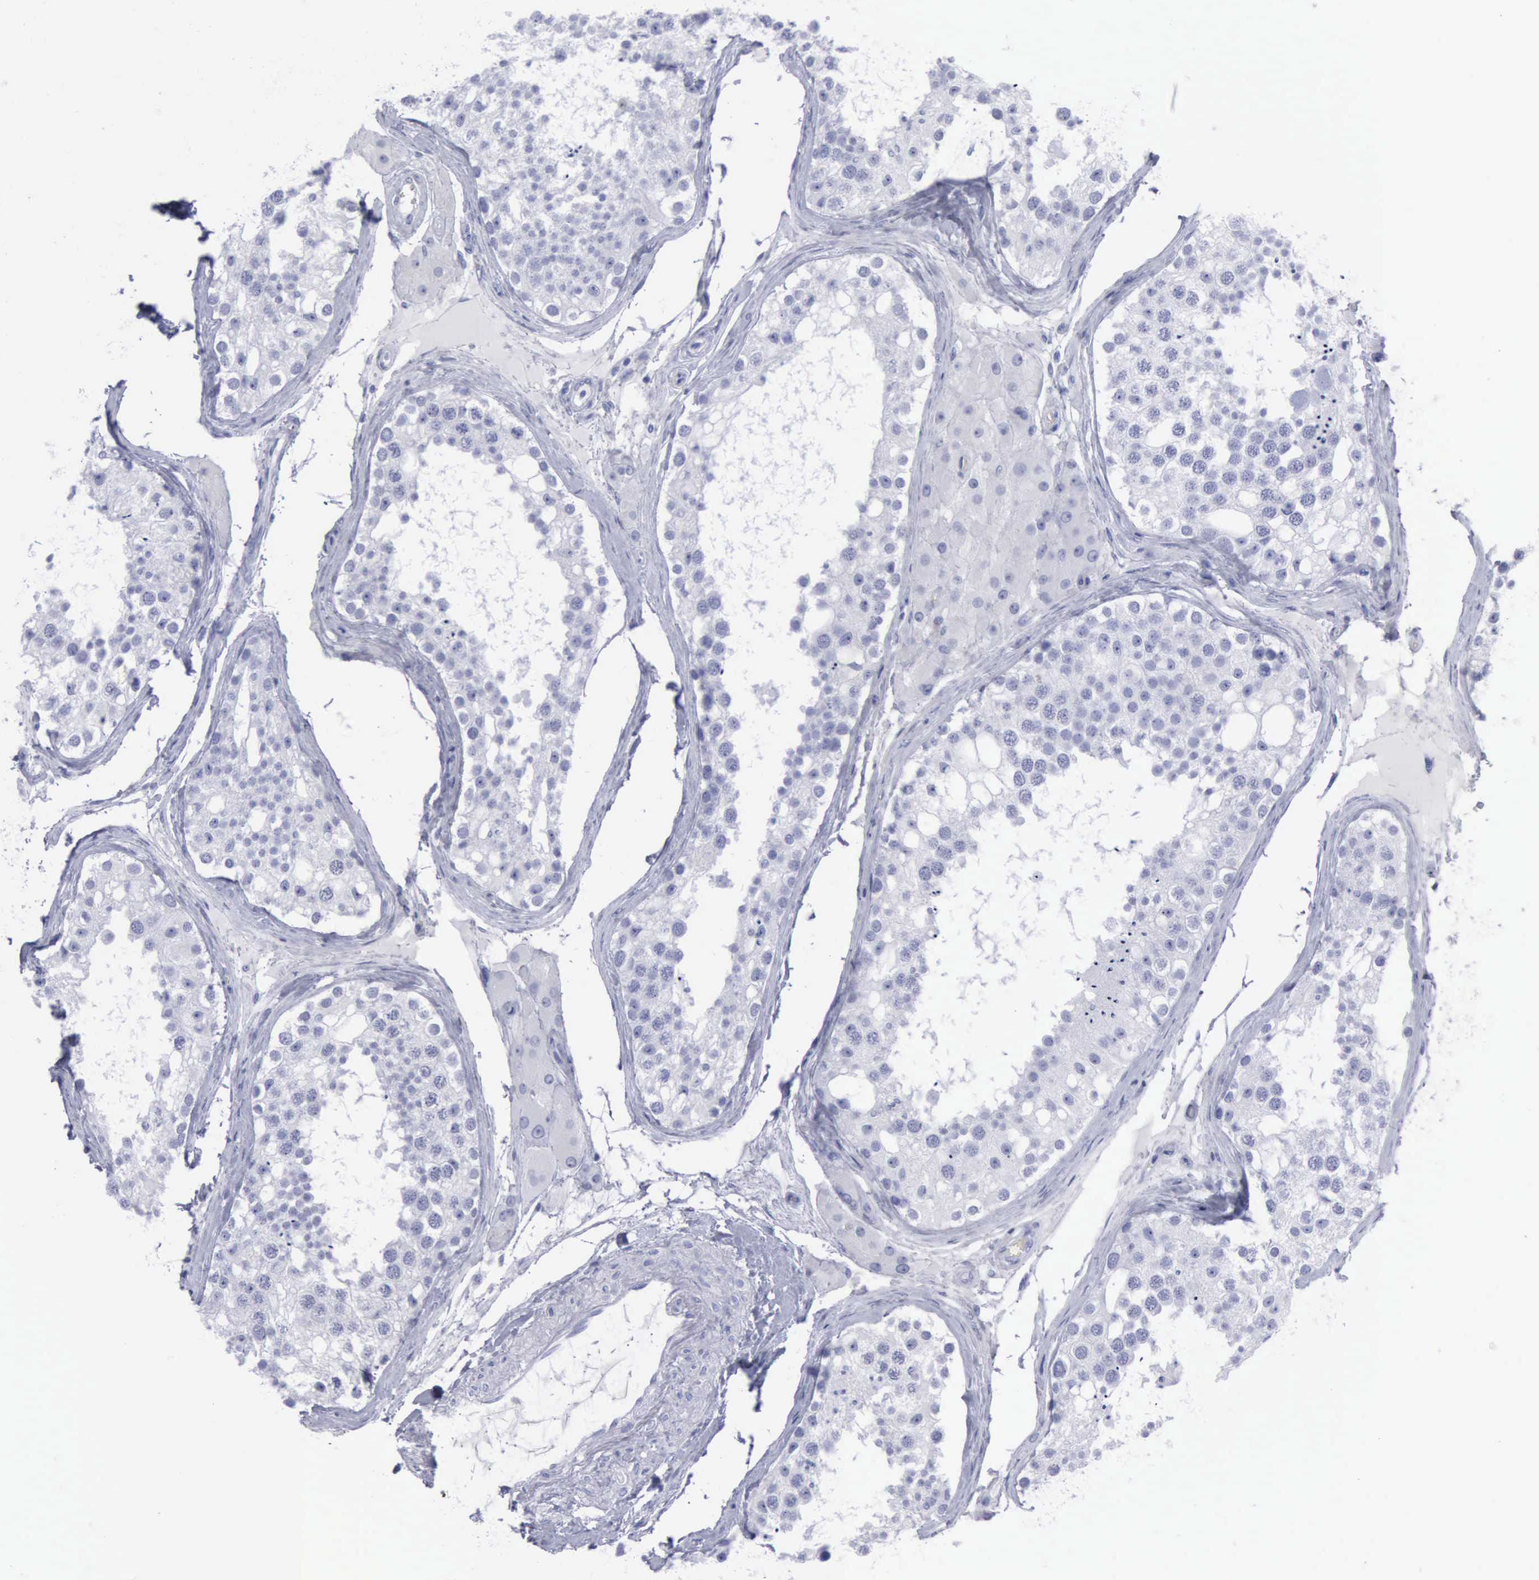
{"staining": {"intensity": "negative", "quantity": "none", "location": "none"}, "tissue": "testis", "cell_type": "Cells in seminiferous ducts", "image_type": "normal", "snomed": [{"axis": "morphology", "description": "Normal tissue, NOS"}, {"axis": "topography", "description": "Testis"}], "caption": "Testis stained for a protein using immunohistochemistry exhibits no staining cells in seminiferous ducts.", "gene": "KRT13", "patient": {"sex": "male", "age": 68}}